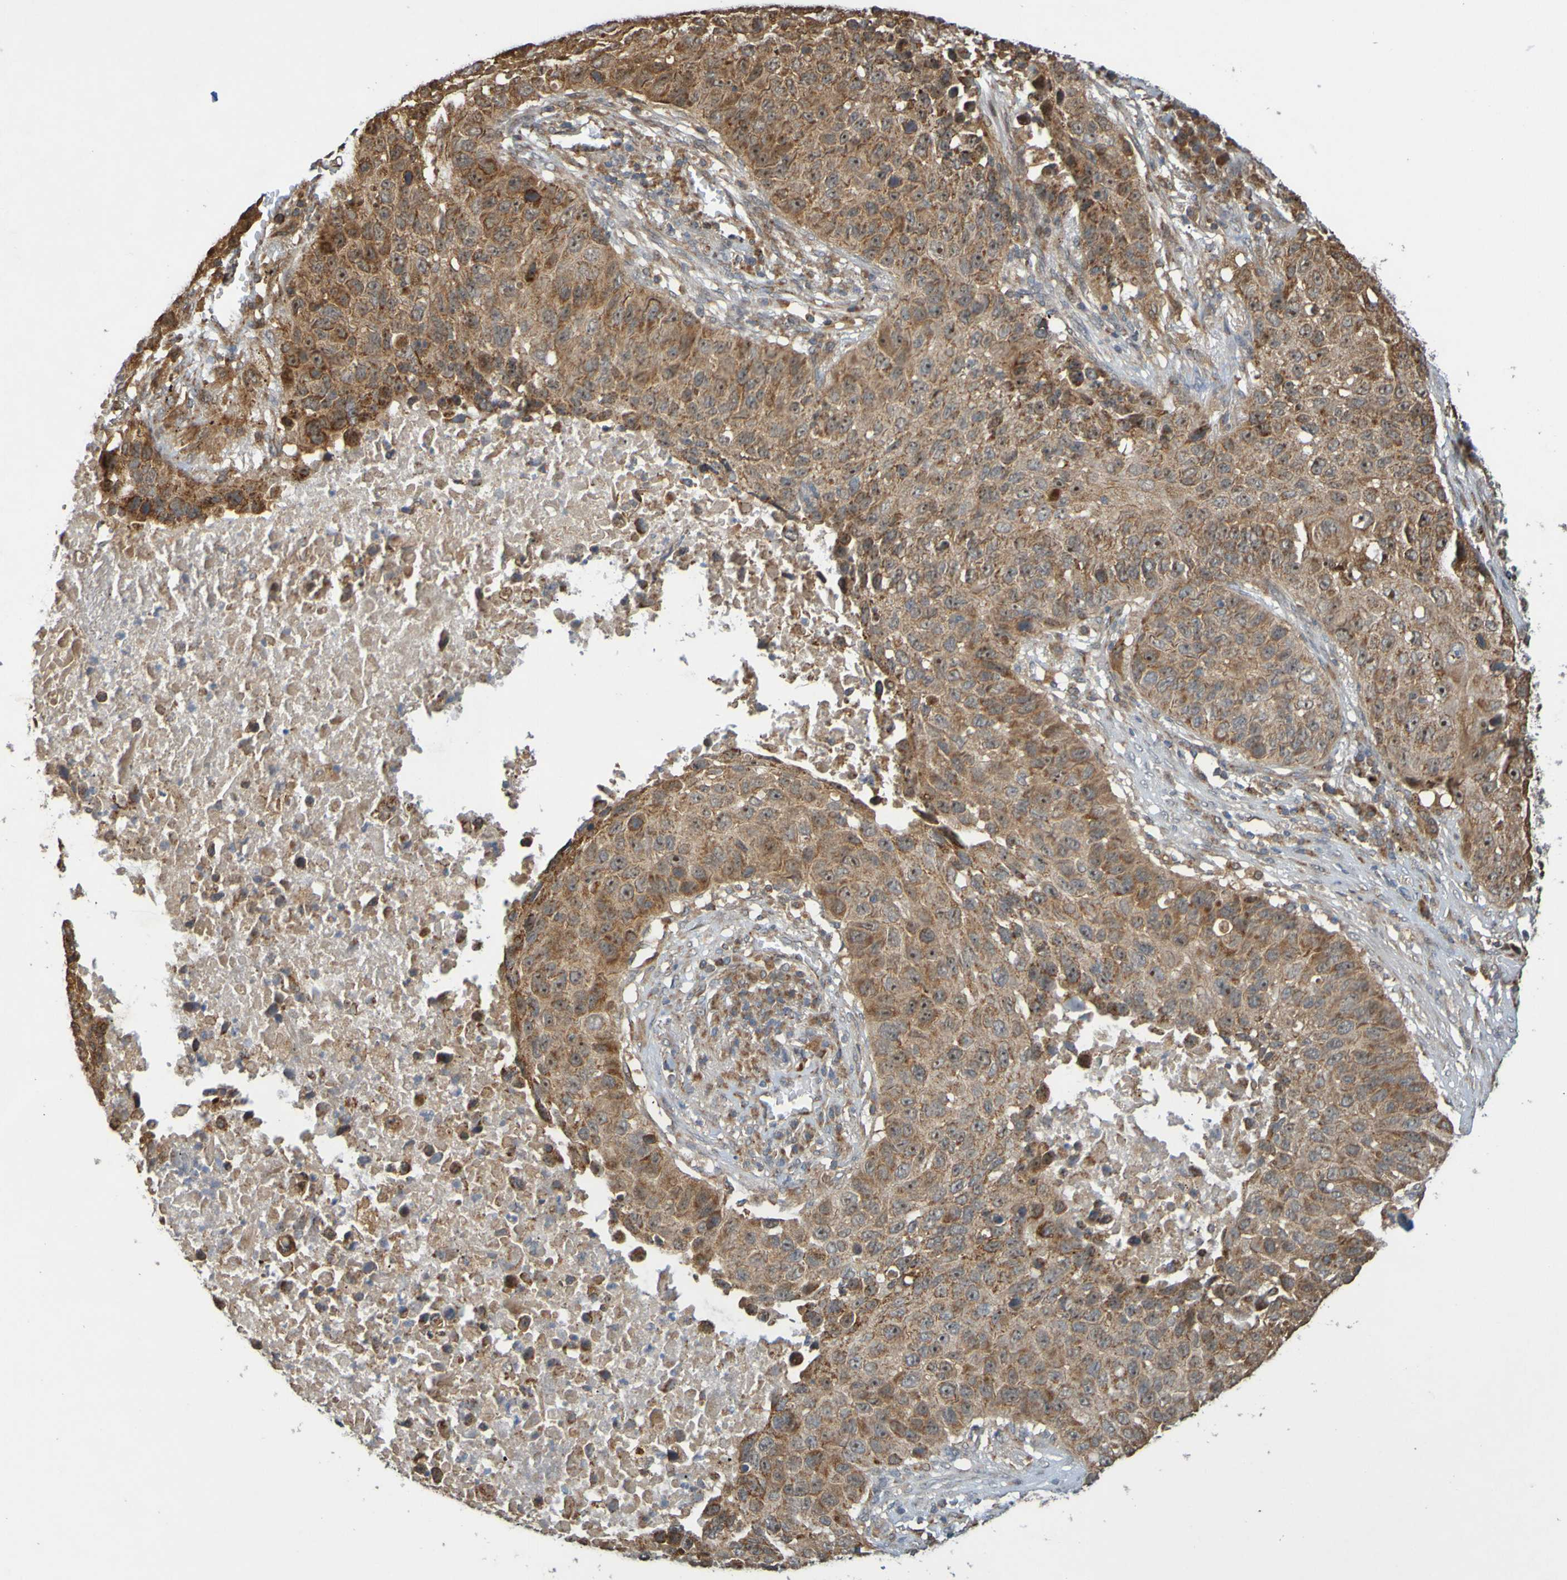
{"staining": {"intensity": "moderate", "quantity": ">75%", "location": "cytoplasmic/membranous,nuclear"}, "tissue": "lung cancer", "cell_type": "Tumor cells", "image_type": "cancer", "snomed": [{"axis": "morphology", "description": "Squamous cell carcinoma, NOS"}, {"axis": "topography", "description": "Lung"}], "caption": "Protein analysis of lung cancer (squamous cell carcinoma) tissue demonstrates moderate cytoplasmic/membranous and nuclear expression in about >75% of tumor cells. The staining is performed using DAB (3,3'-diaminobenzidine) brown chromogen to label protein expression. The nuclei are counter-stained blue using hematoxylin.", "gene": "TMBIM1", "patient": {"sex": "male", "age": 57}}